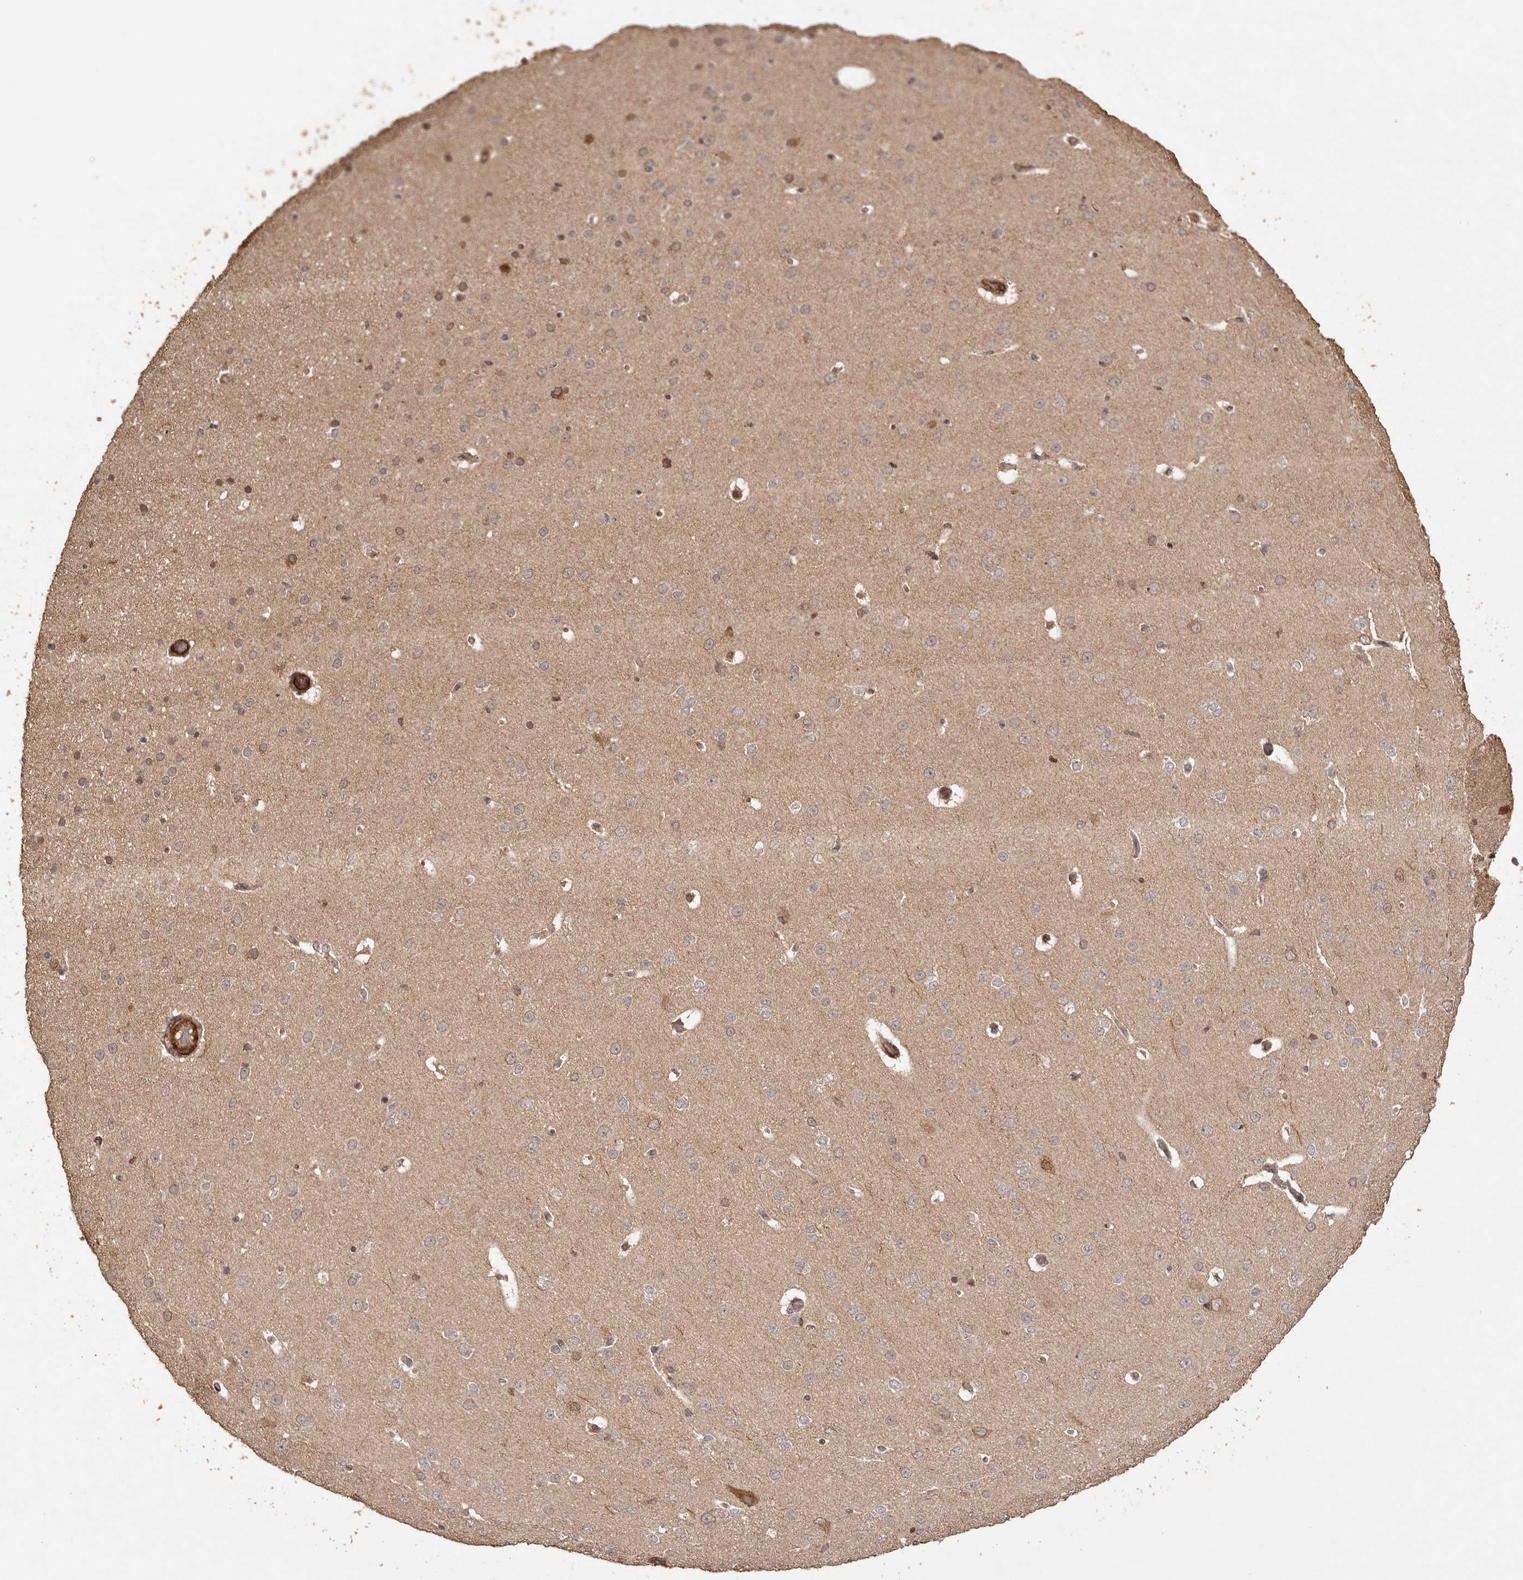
{"staining": {"intensity": "negative", "quantity": "none", "location": "none"}, "tissue": "cerebral cortex", "cell_type": "Endothelial cells", "image_type": "normal", "snomed": [{"axis": "morphology", "description": "Normal tissue, NOS"}, {"axis": "morphology", "description": "Developmental malformation"}, {"axis": "topography", "description": "Cerebral cortex"}], "caption": "Immunohistochemistry (IHC) image of unremarkable cerebral cortex: cerebral cortex stained with DAB (3,3'-diaminobenzidine) displays no significant protein positivity in endothelial cells.", "gene": "UBR2", "patient": {"sex": "female", "age": 30}}